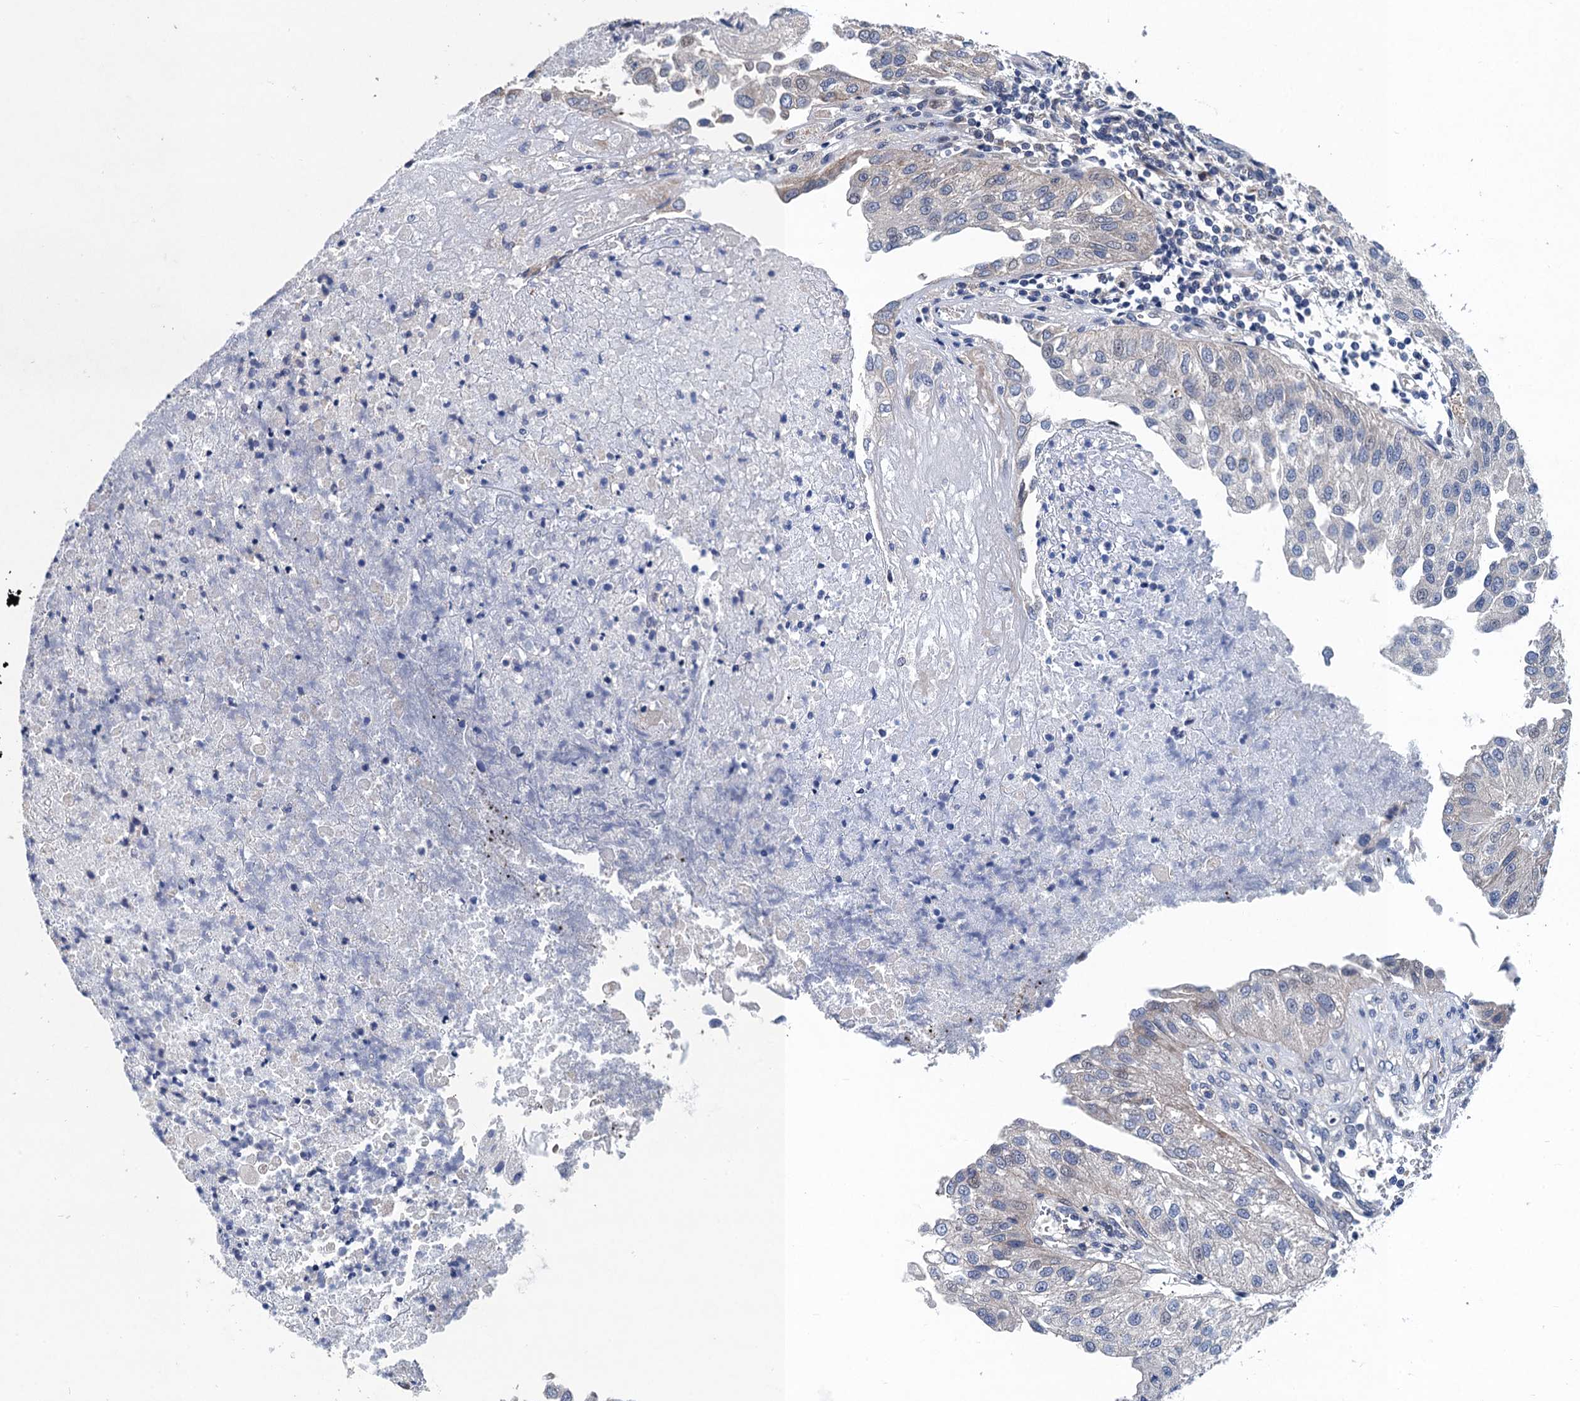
{"staining": {"intensity": "negative", "quantity": "none", "location": "none"}, "tissue": "urothelial cancer", "cell_type": "Tumor cells", "image_type": "cancer", "snomed": [{"axis": "morphology", "description": "Urothelial carcinoma, Low grade"}, {"axis": "topography", "description": "Urinary bladder"}], "caption": "A high-resolution histopathology image shows immunohistochemistry (IHC) staining of urothelial carcinoma (low-grade), which reveals no significant staining in tumor cells.", "gene": "TRAF7", "patient": {"sex": "female", "age": 89}}